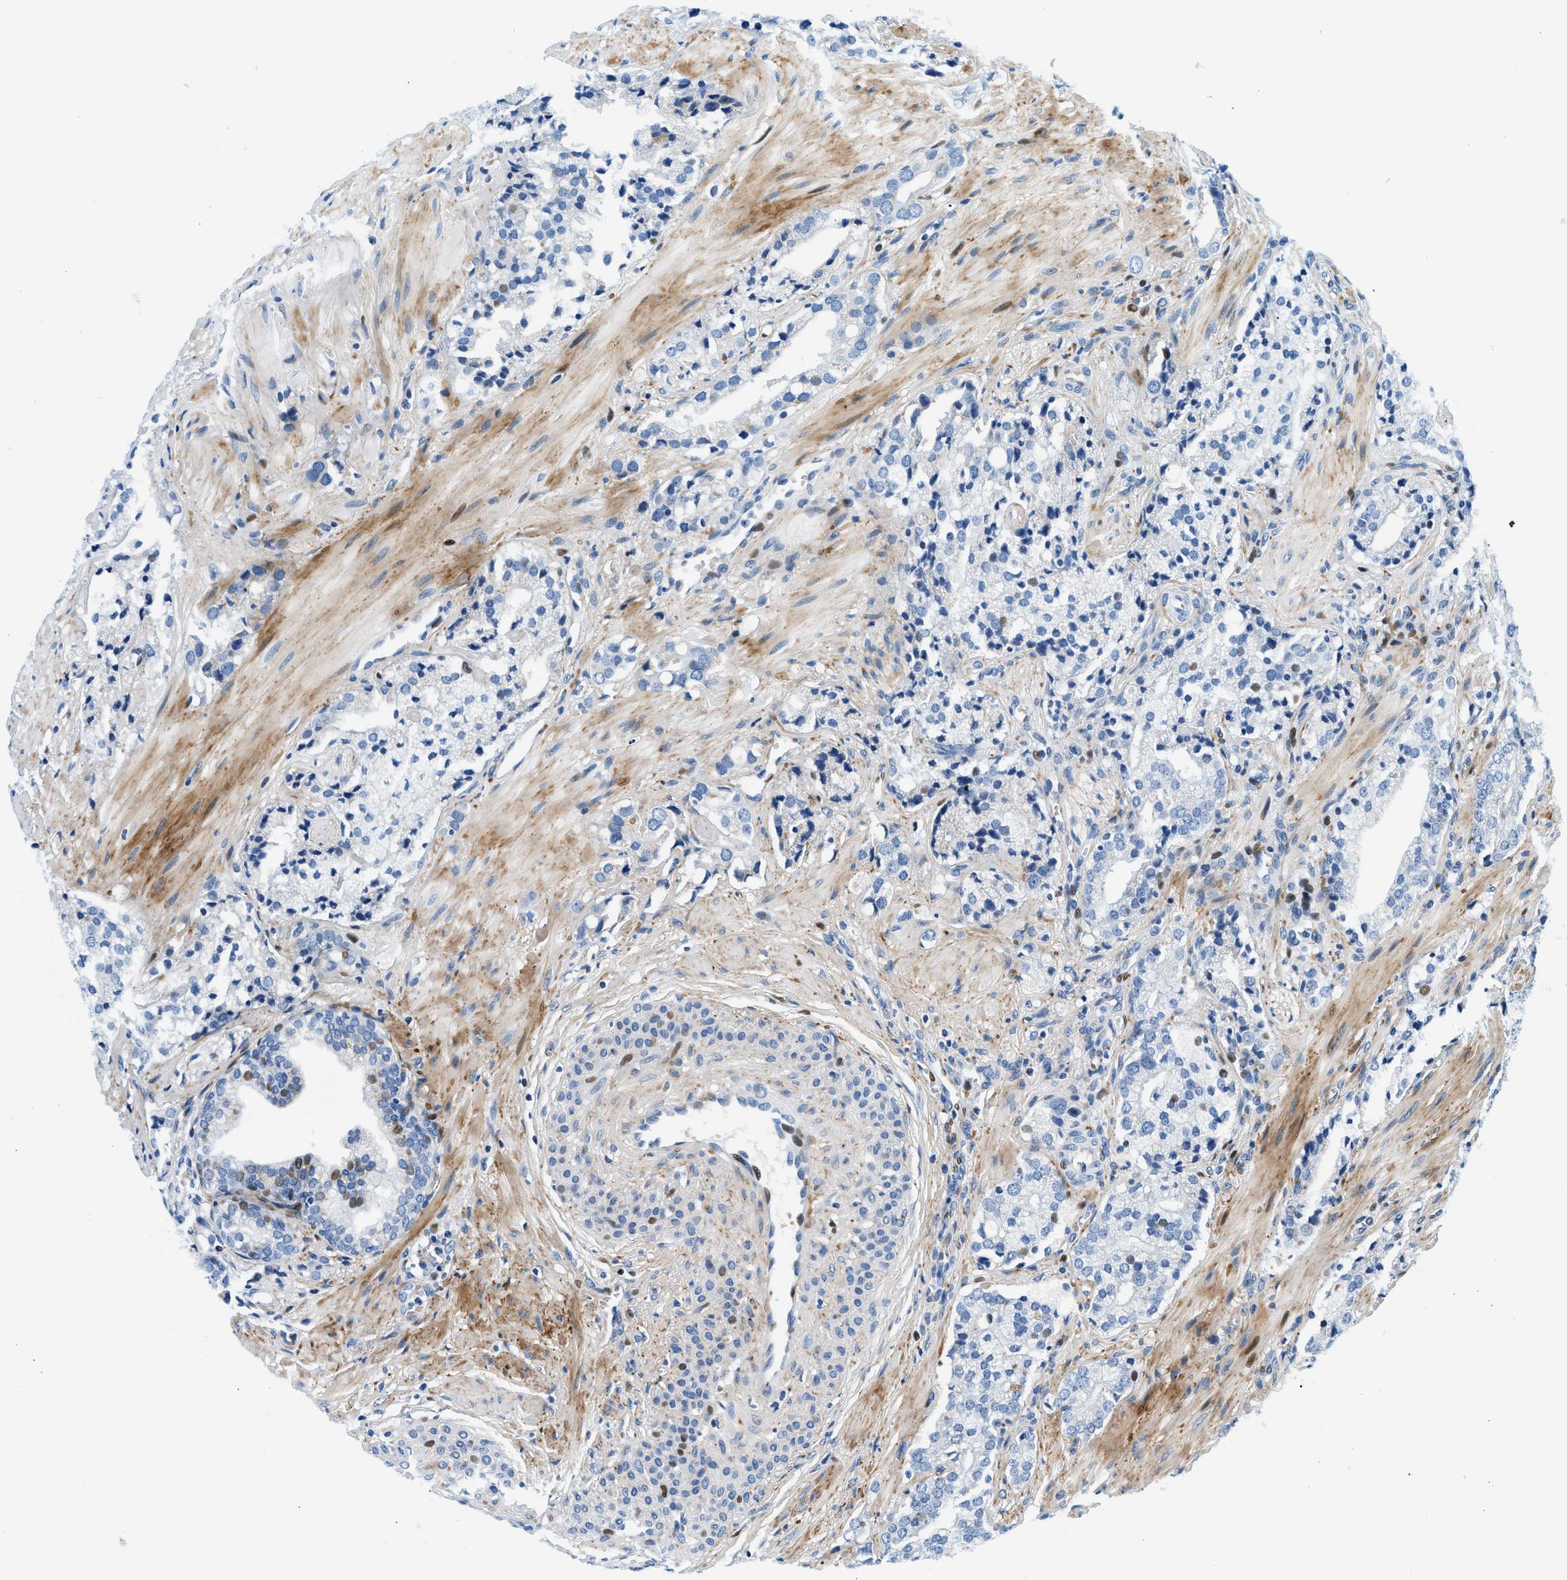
{"staining": {"intensity": "negative", "quantity": "none", "location": "none"}, "tissue": "prostate cancer", "cell_type": "Tumor cells", "image_type": "cancer", "snomed": [{"axis": "morphology", "description": "Adenocarcinoma, High grade"}, {"axis": "topography", "description": "Prostate"}], "caption": "The immunohistochemistry micrograph has no significant staining in tumor cells of prostate cancer tissue.", "gene": "VPS53", "patient": {"sex": "male", "age": 52}}